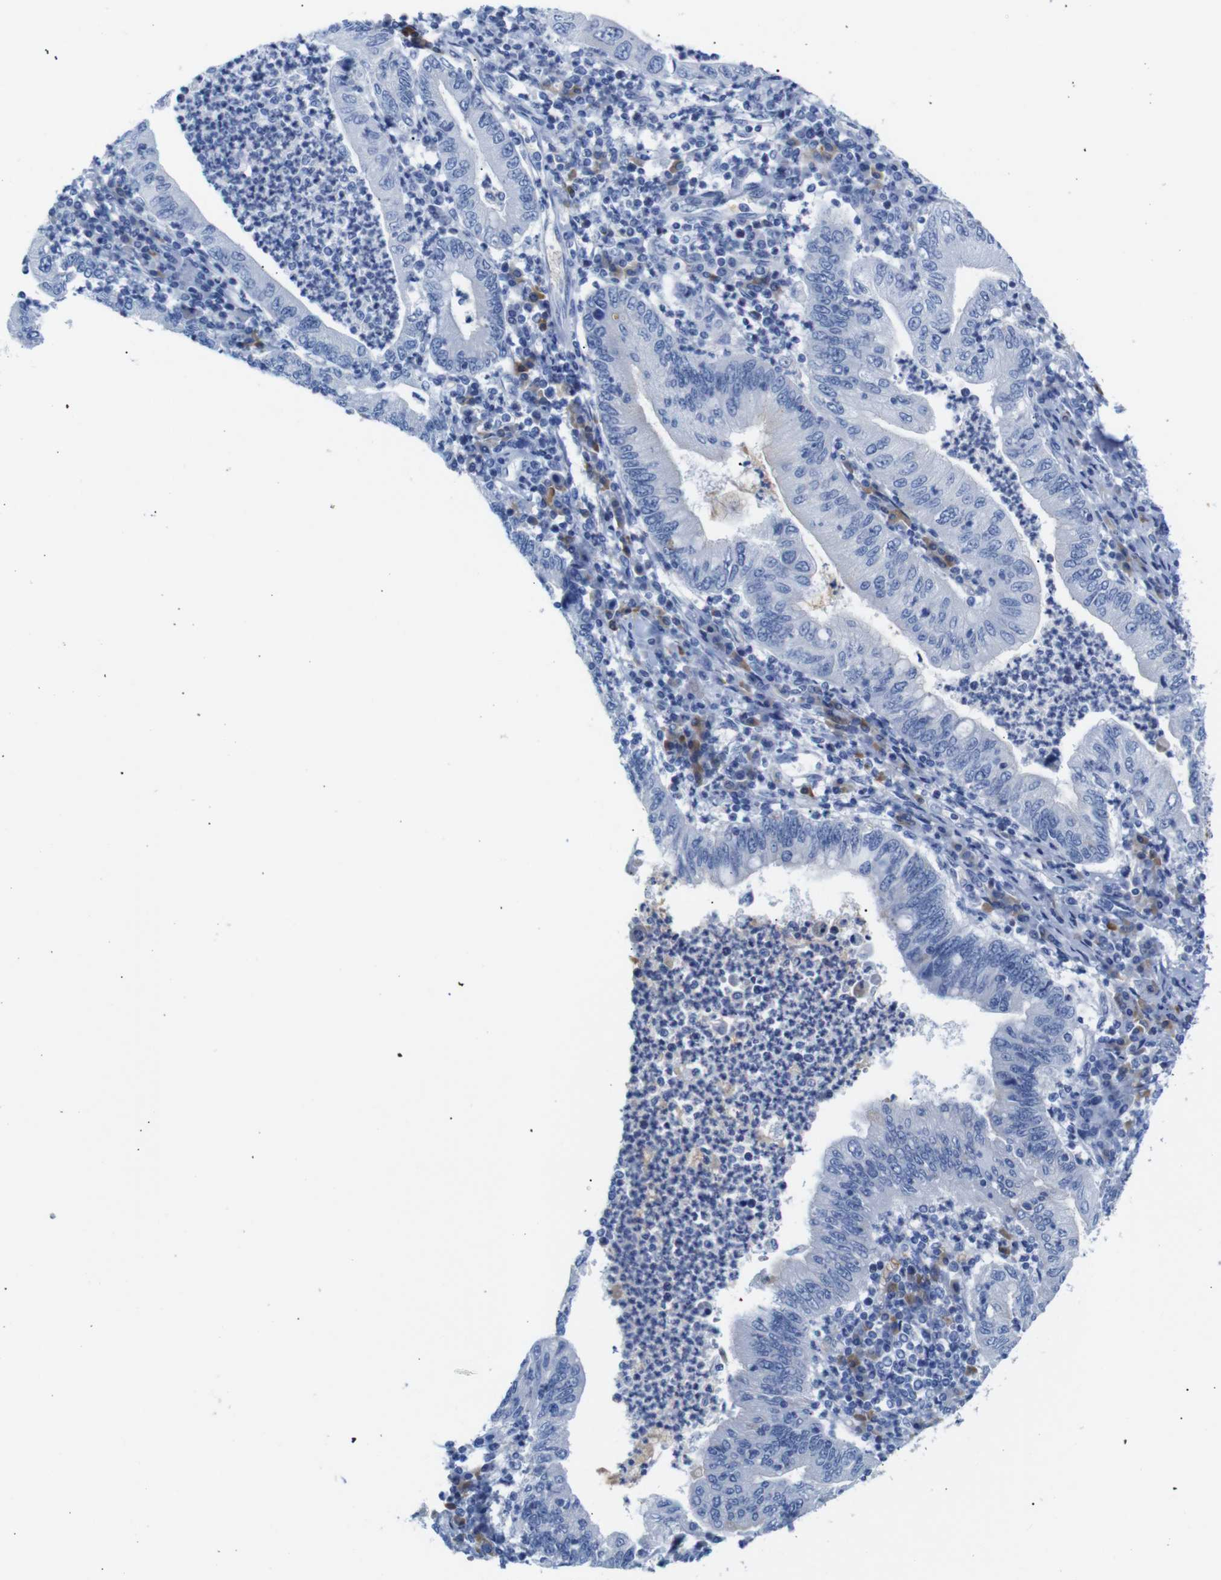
{"staining": {"intensity": "negative", "quantity": "none", "location": "none"}, "tissue": "stomach cancer", "cell_type": "Tumor cells", "image_type": "cancer", "snomed": [{"axis": "morphology", "description": "Normal tissue, NOS"}, {"axis": "morphology", "description": "Adenocarcinoma, NOS"}, {"axis": "topography", "description": "Esophagus"}, {"axis": "topography", "description": "Stomach, upper"}, {"axis": "topography", "description": "Peripheral nerve tissue"}], "caption": "Immunohistochemical staining of human stomach cancer (adenocarcinoma) exhibits no significant staining in tumor cells.", "gene": "ERVMER34-1", "patient": {"sex": "male", "age": 62}}